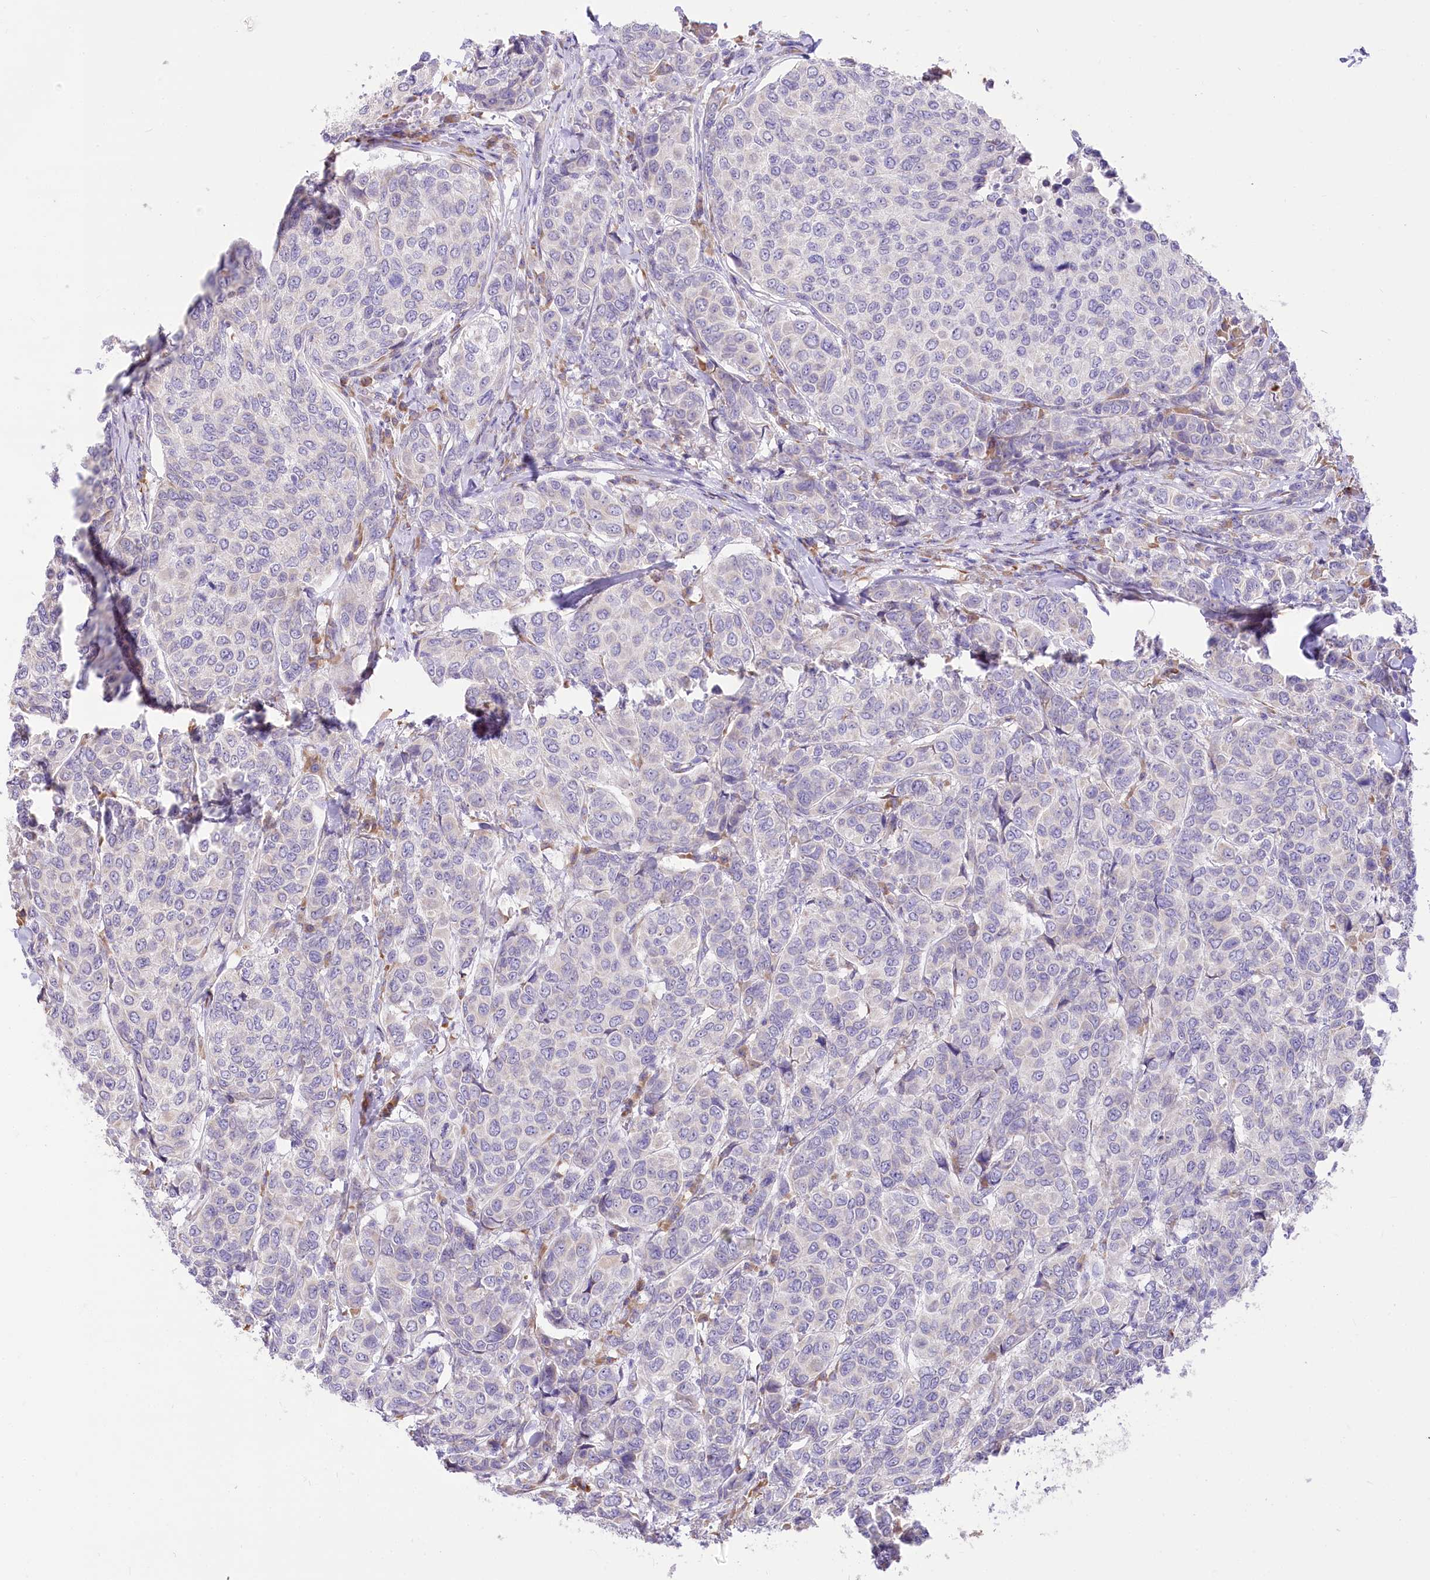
{"staining": {"intensity": "negative", "quantity": "none", "location": "none"}, "tissue": "breast cancer", "cell_type": "Tumor cells", "image_type": "cancer", "snomed": [{"axis": "morphology", "description": "Duct carcinoma"}, {"axis": "topography", "description": "Breast"}], "caption": "Tumor cells are negative for protein expression in human breast infiltrating ductal carcinoma.", "gene": "STT3B", "patient": {"sex": "female", "age": 55}}